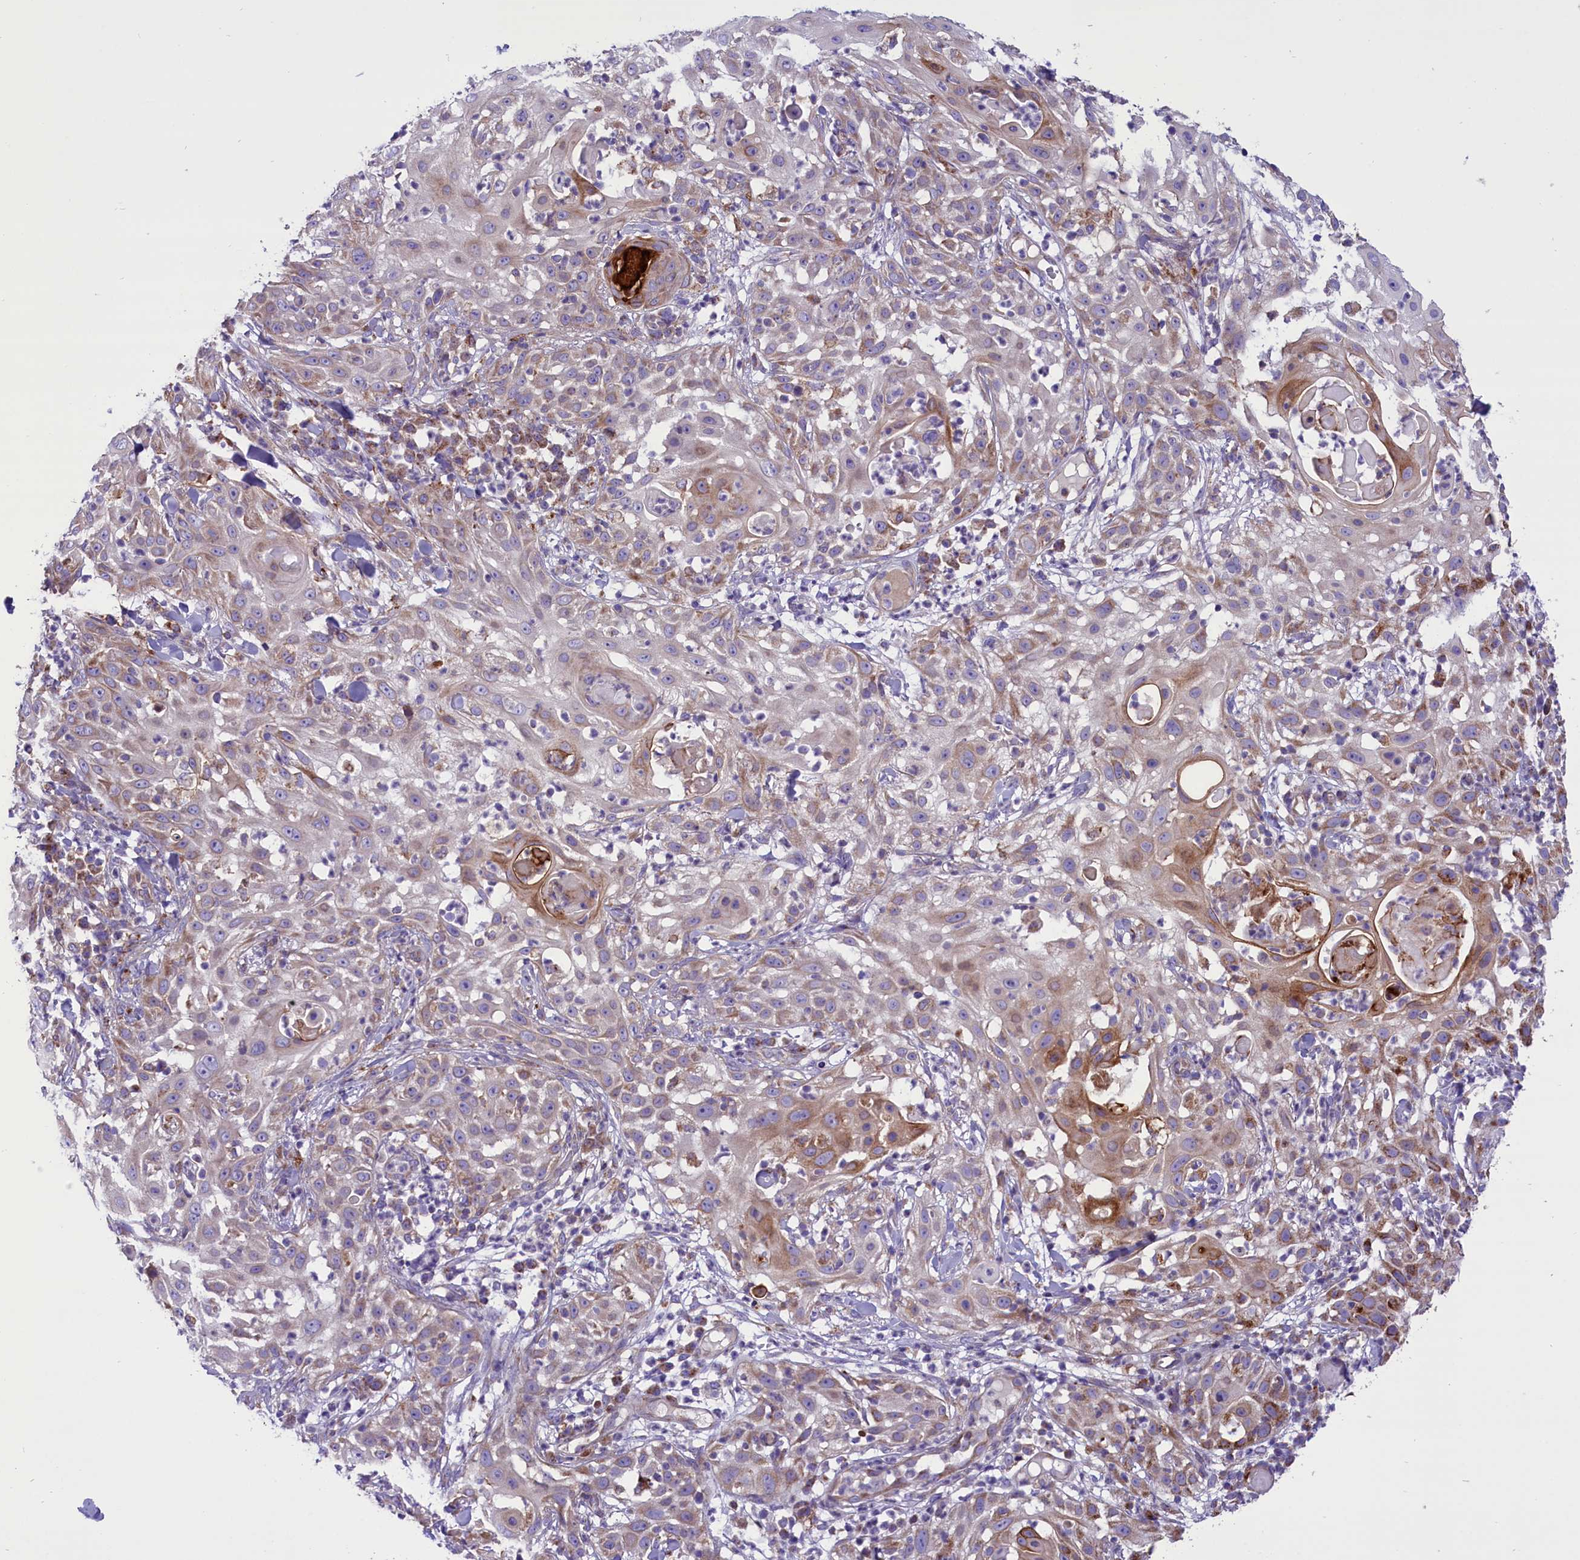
{"staining": {"intensity": "moderate", "quantity": "<25%", "location": "cytoplasmic/membranous"}, "tissue": "skin cancer", "cell_type": "Tumor cells", "image_type": "cancer", "snomed": [{"axis": "morphology", "description": "Squamous cell carcinoma, NOS"}, {"axis": "topography", "description": "Skin"}], "caption": "IHC photomicrograph of human skin cancer (squamous cell carcinoma) stained for a protein (brown), which displays low levels of moderate cytoplasmic/membranous expression in approximately <25% of tumor cells.", "gene": "PTPRU", "patient": {"sex": "female", "age": 44}}